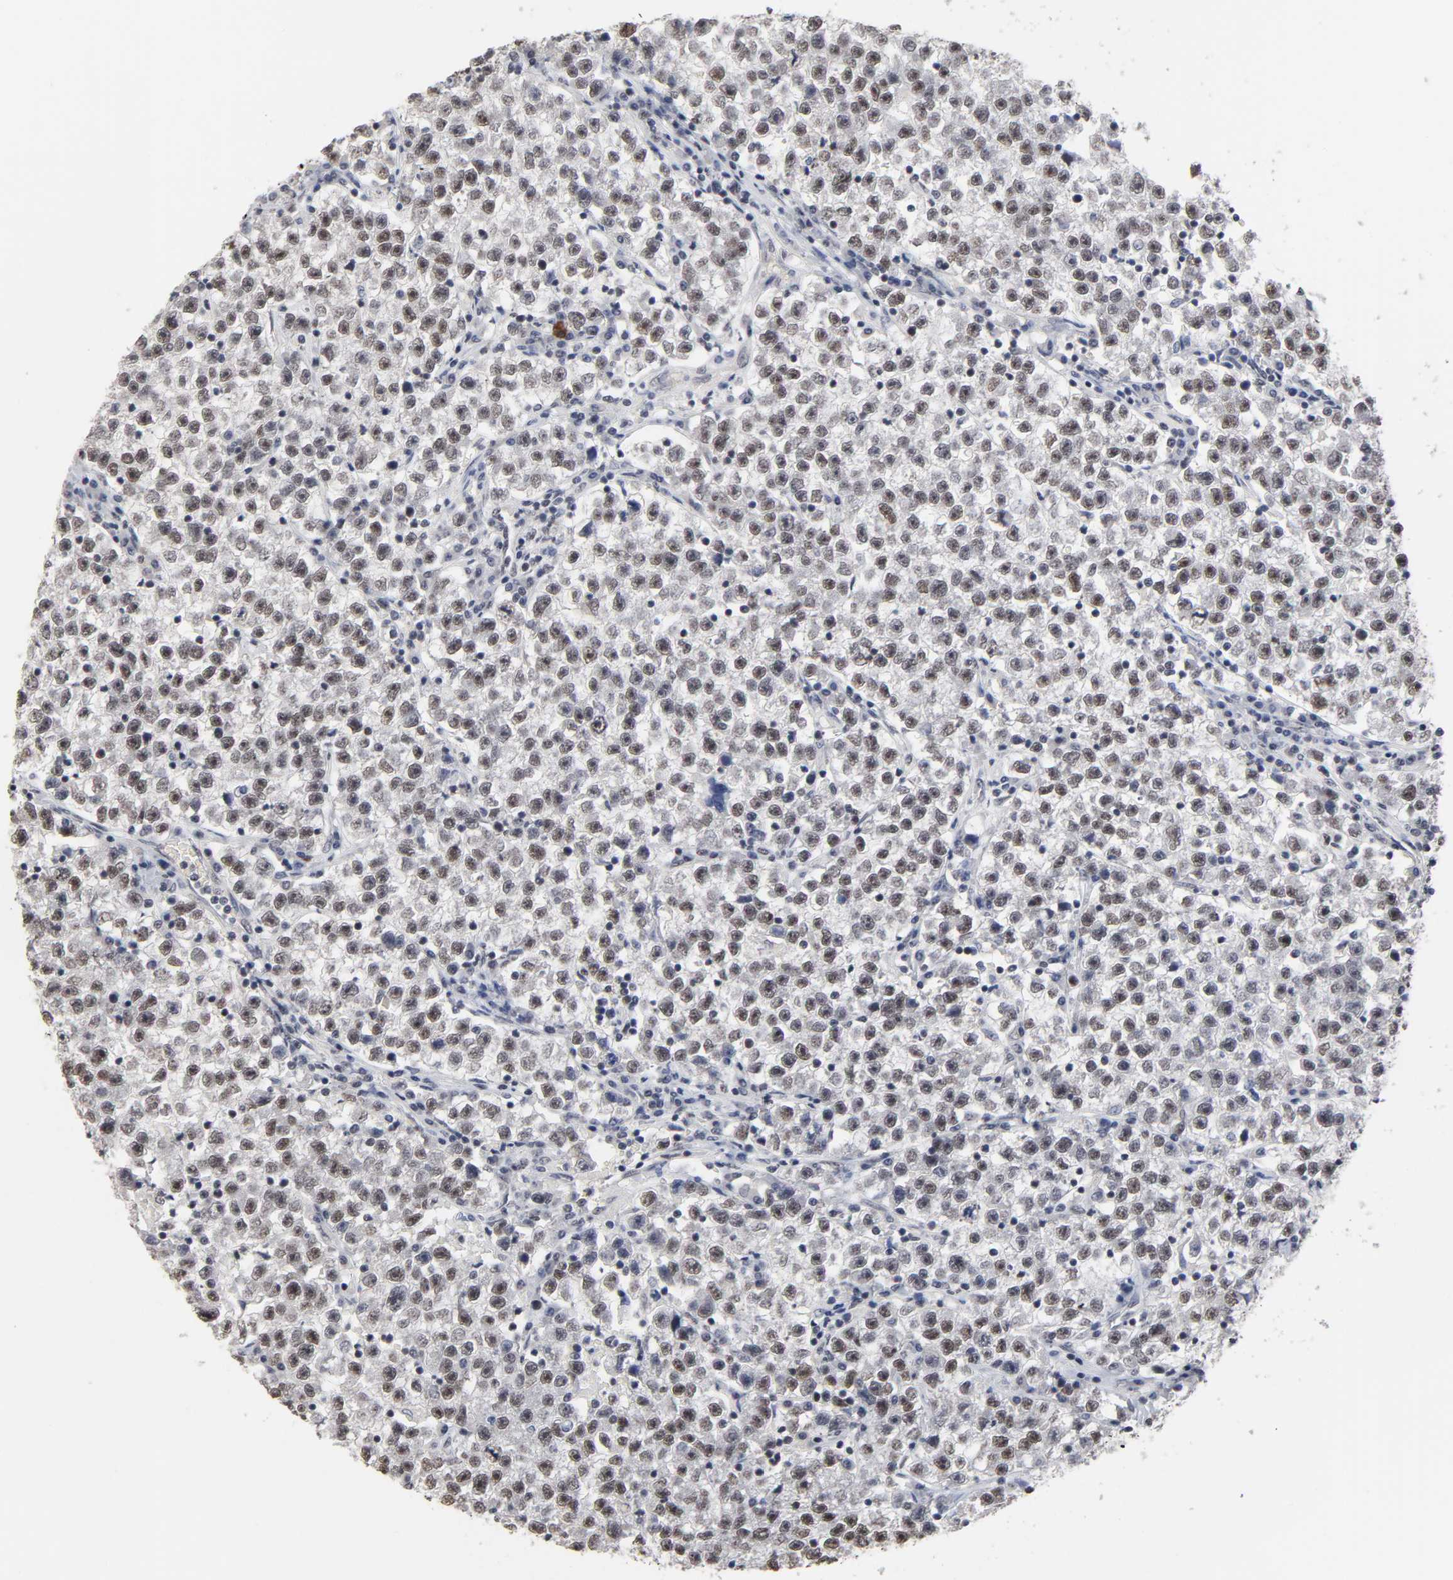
{"staining": {"intensity": "weak", "quantity": ">75%", "location": "nuclear"}, "tissue": "testis cancer", "cell_type": "Tumor cells", "image_type": "cancer", "snomed": [{"axis": "morphology", "description": "Seminoma, NOS"}, {"axis": "topography", "description": "Testis"}], "caption": "Immunohistochemistry histopathology image of testis cancer (seminoma) stained for a protein (brown), which reveals low levels of weak nuclear positivity in about >75% of tumor cells.", "gene": "TRIM33", "patient": {"sex": "male", "age": 22}}